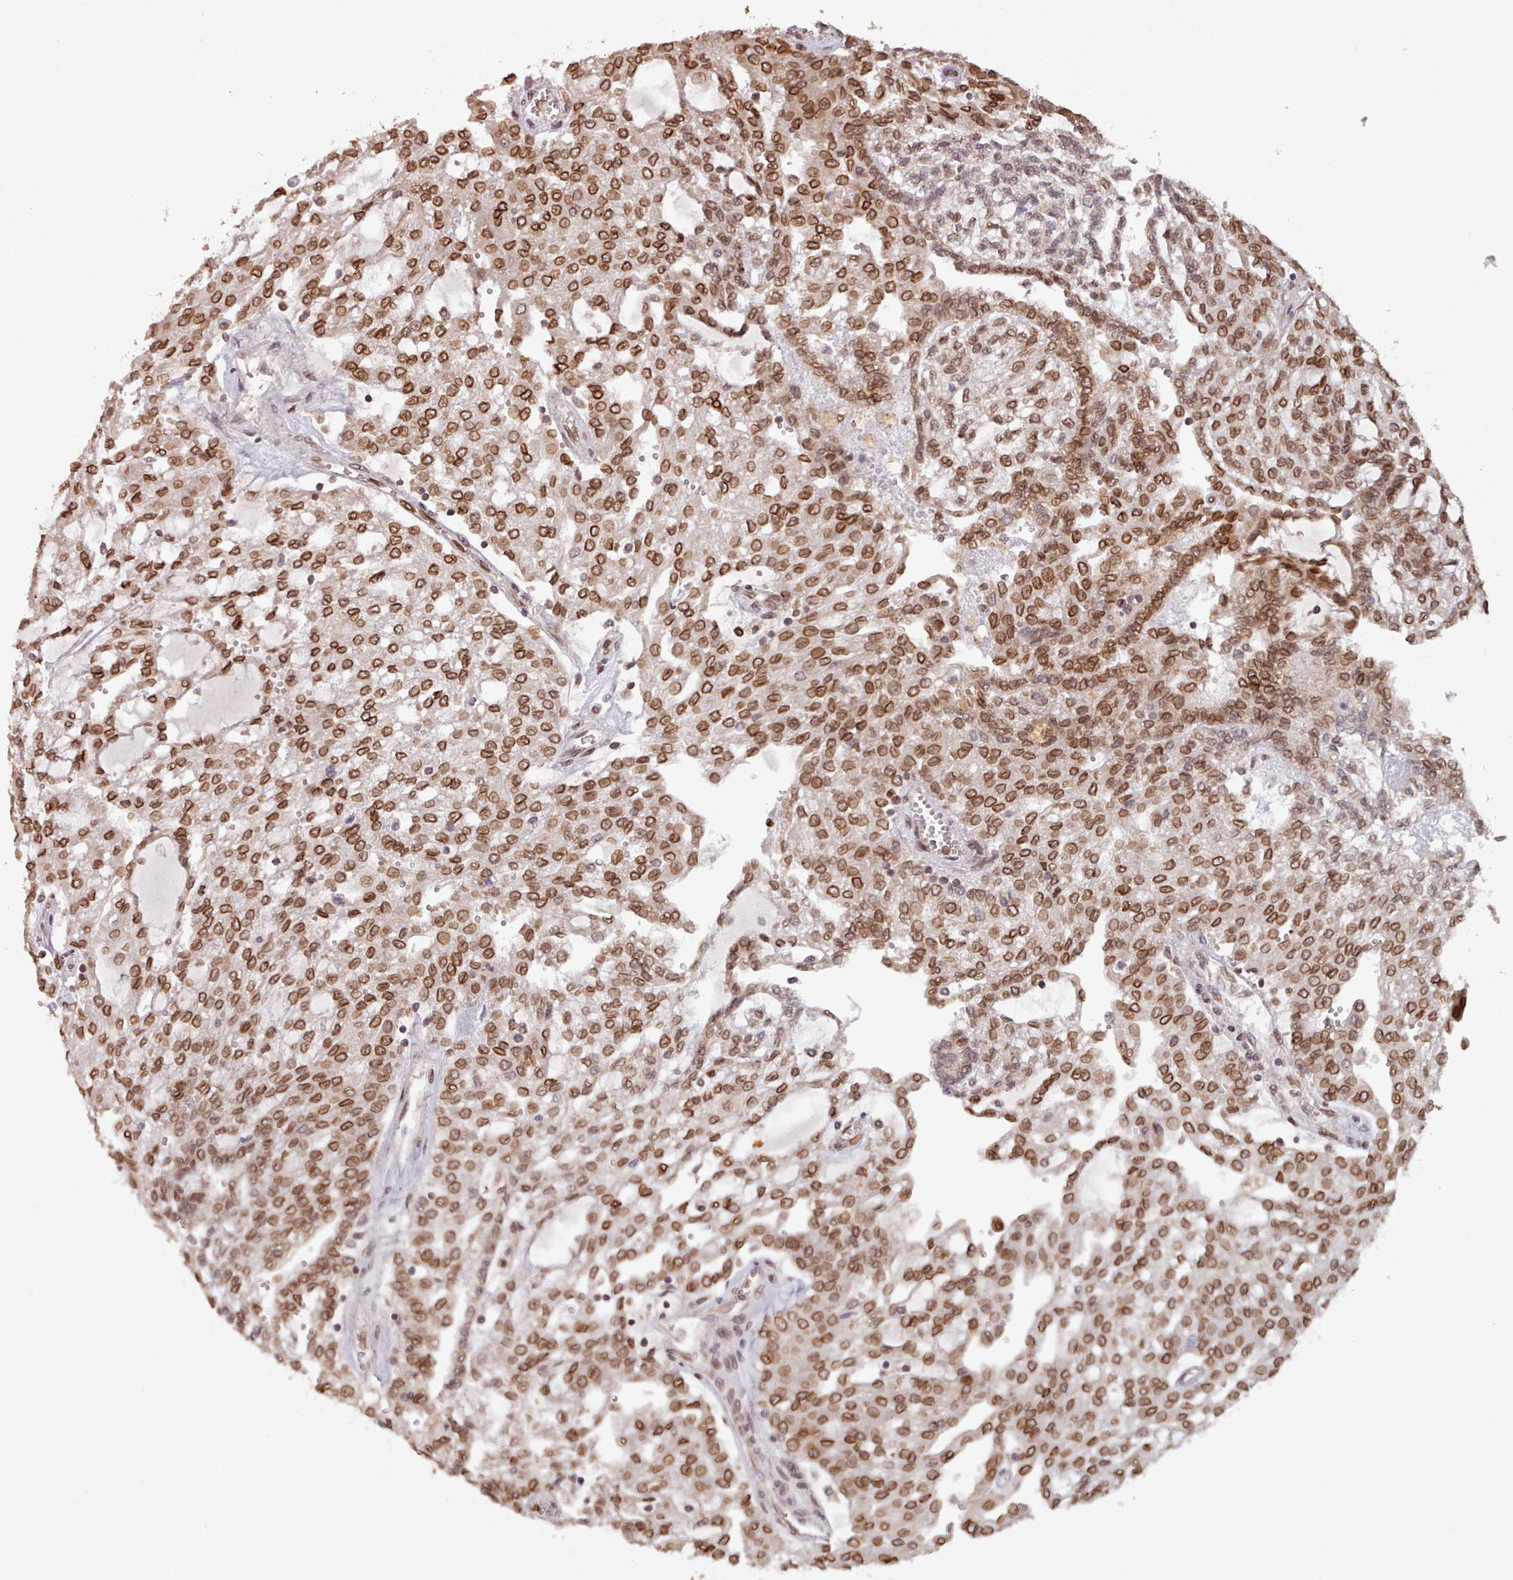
{"staining": {"intensity": "strong", "quantity": ">75%", "location": "cytoplasmic/membranous,nuclear"}, "tissue": "renal cancer", "cell_type": "Tumor cells", "image_type": "cancer", "snomed": [{"axis": "morphology", "description": "Adenocarcinoma, NOS"}, {"axis": "topography", "description": "Kidney"}], "caption": "Human renal cancer (adenocarcinoma) stained with a protein marker demonstrates strong staining in tumor cells.", "gene": "TOR1AIP1", "patient": {"sex": "male", "age": 63}}